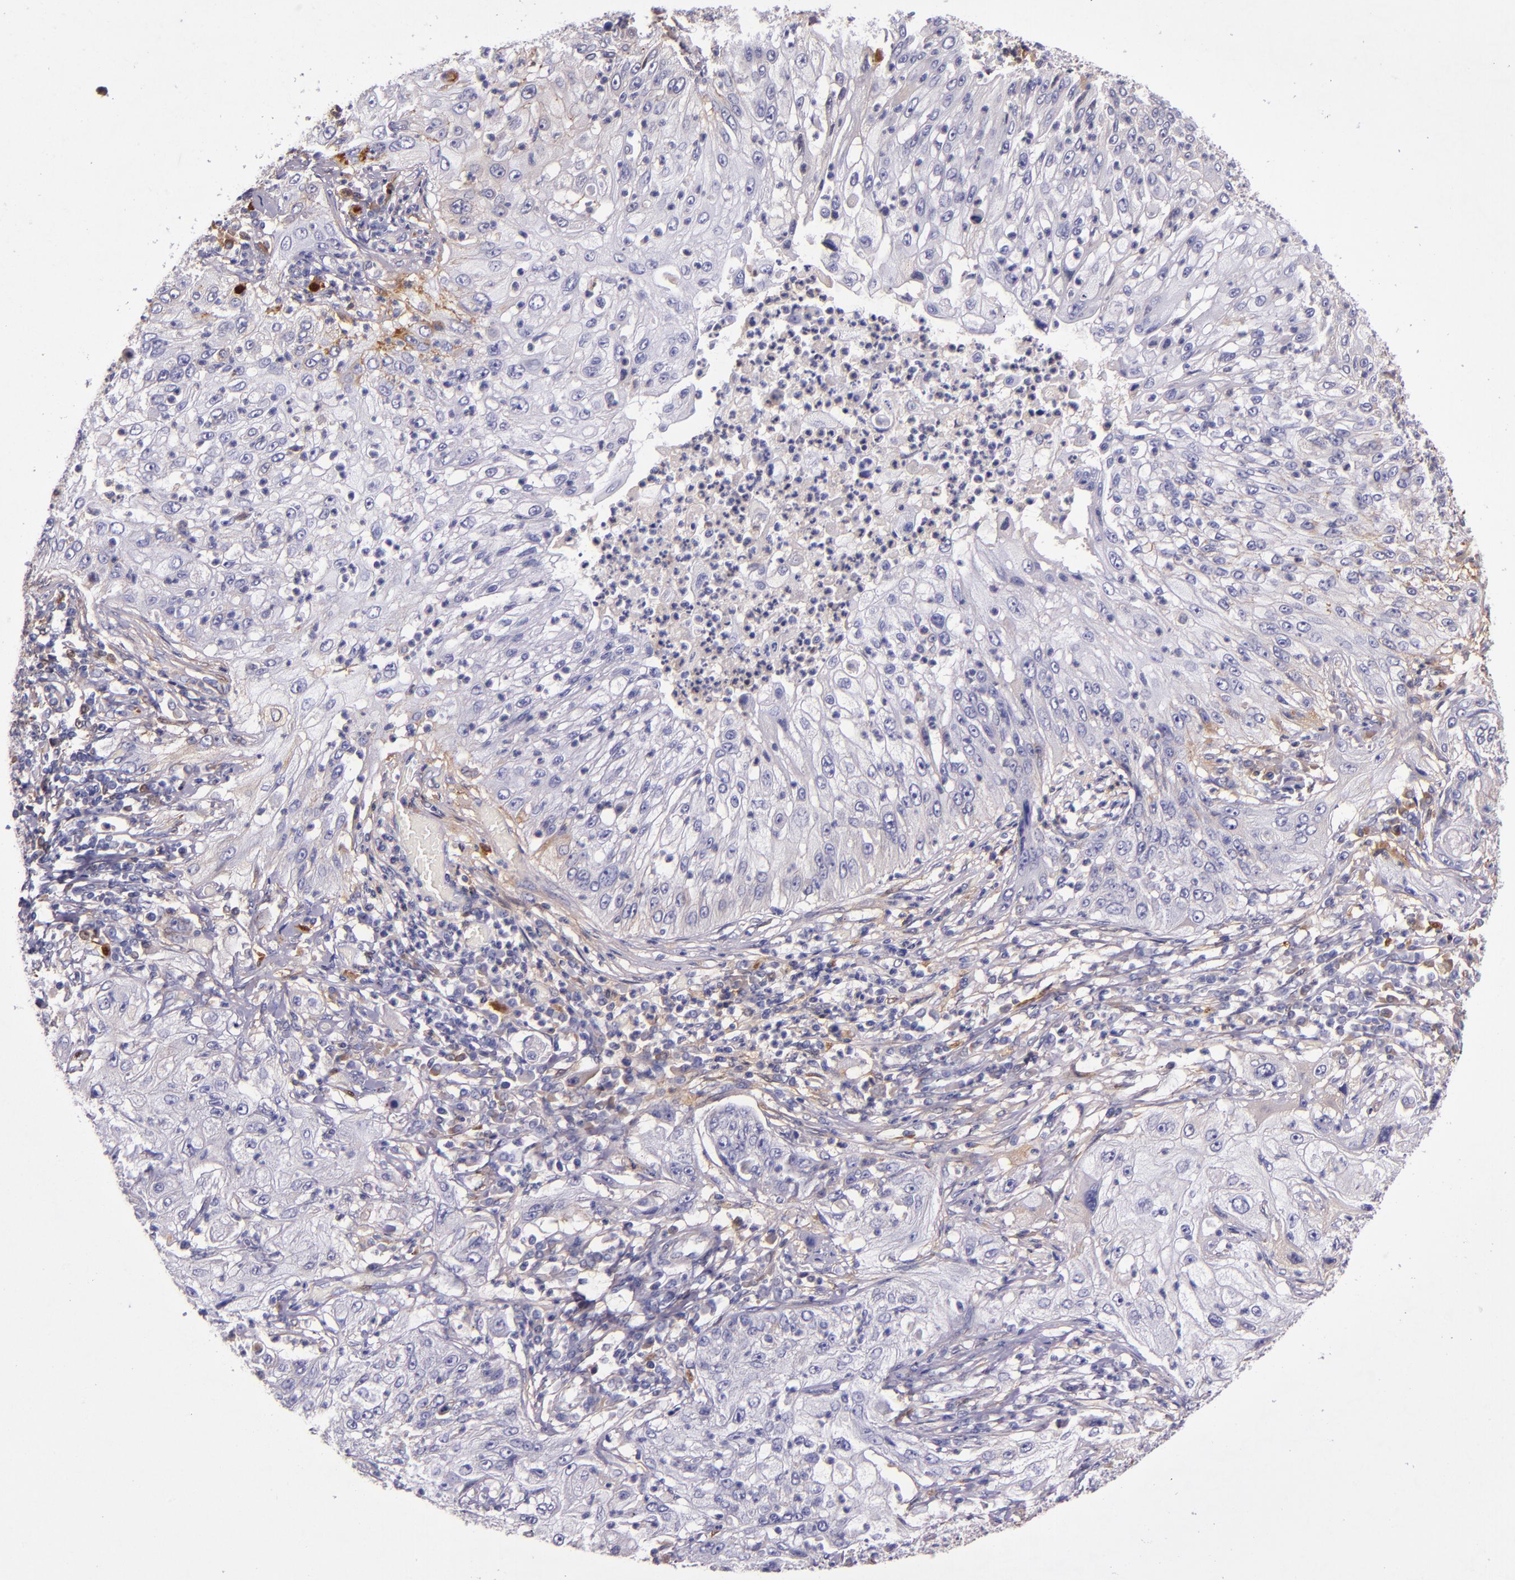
{"staining": {"intensity": "weak", "quantity": "<25%", "location": "cytoplasmic/membranous"}, "tissue": "lung cancer", "cell_type": "Tumor cells", "image_type": "cancer", "snomed": [{"axis": "morphology", "description": "Inflammation, NOS"}, {"axis": "morphology", "description": "Squamous cell carcinoma, NOS"}, {"axis": "topography", "description": "Lymph node"}, {"axis": "topography", "description": "Soft tissue"}, {"axis": "topography", "description": "Lung"}], "caption": "Tumor cells show no significant staining in lung cancer. (Stains: DAB IHC with hematoxylin counter stain, Microscopy: brightfield microscopy at high magnification).", "gene": "CLEC3B", "patient": {"sex": "male", "age": 66}}